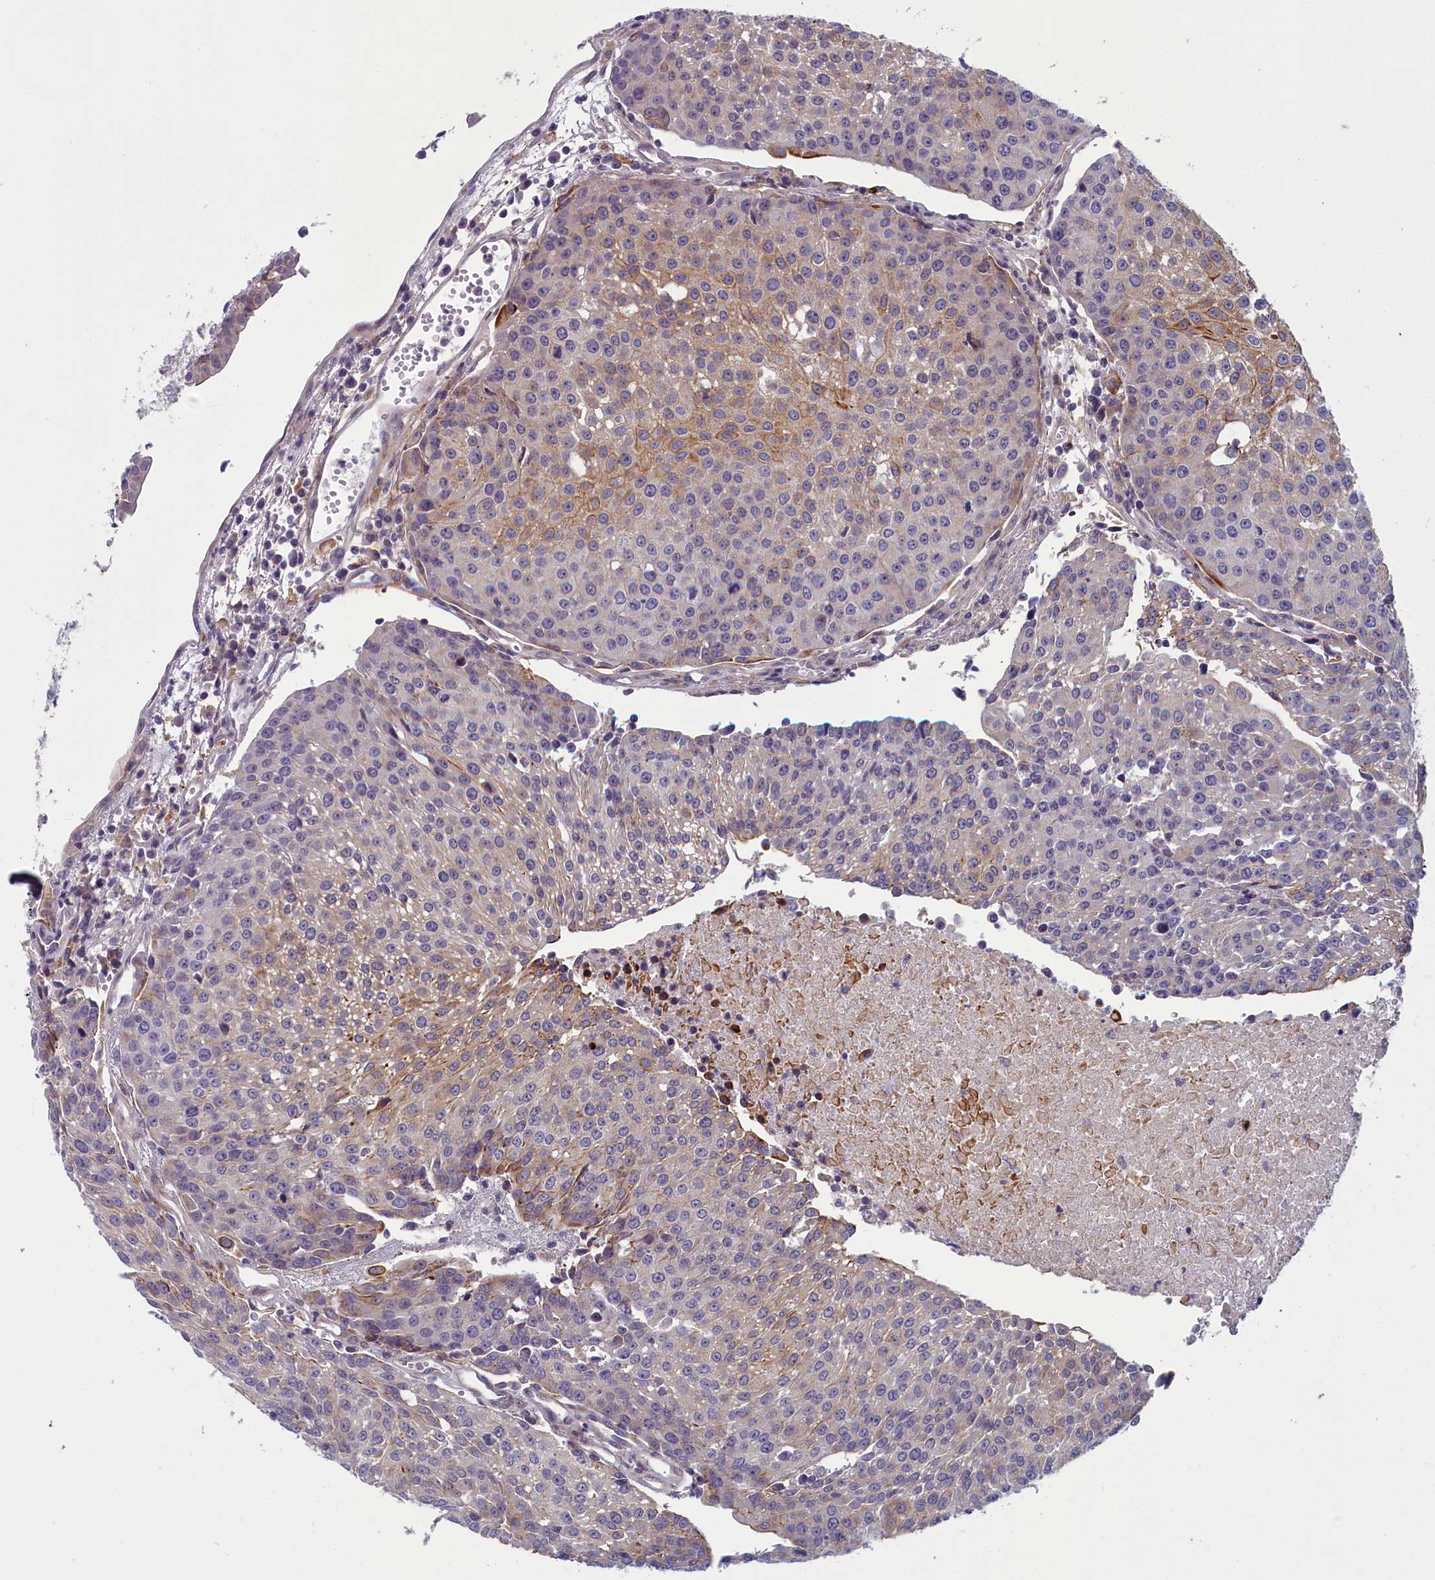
{"staining": {"intensity": "moderate", "quantity": "<25%", "location": "cytoplasmic/membranous"}, "tissue": "urothelial cancer", "cell_type": "Tumor cells", "image_type": "cancer", "snomed": [{"axis": "morphology", "description": "Urothelial carcinoma, High grade"}, {"axis": "topography", "description": "Urinary bladder"}], "caption": "Tumor cells show low levels of moderate cytoplasmic/membranous staining in approximately <25% of cells in urothelial cancer. The protein of interest is shown in brown color, while the nuclei are stained blue.", "gene": "ANKRD39", "patient": {"sex": "female", "age": 85}}